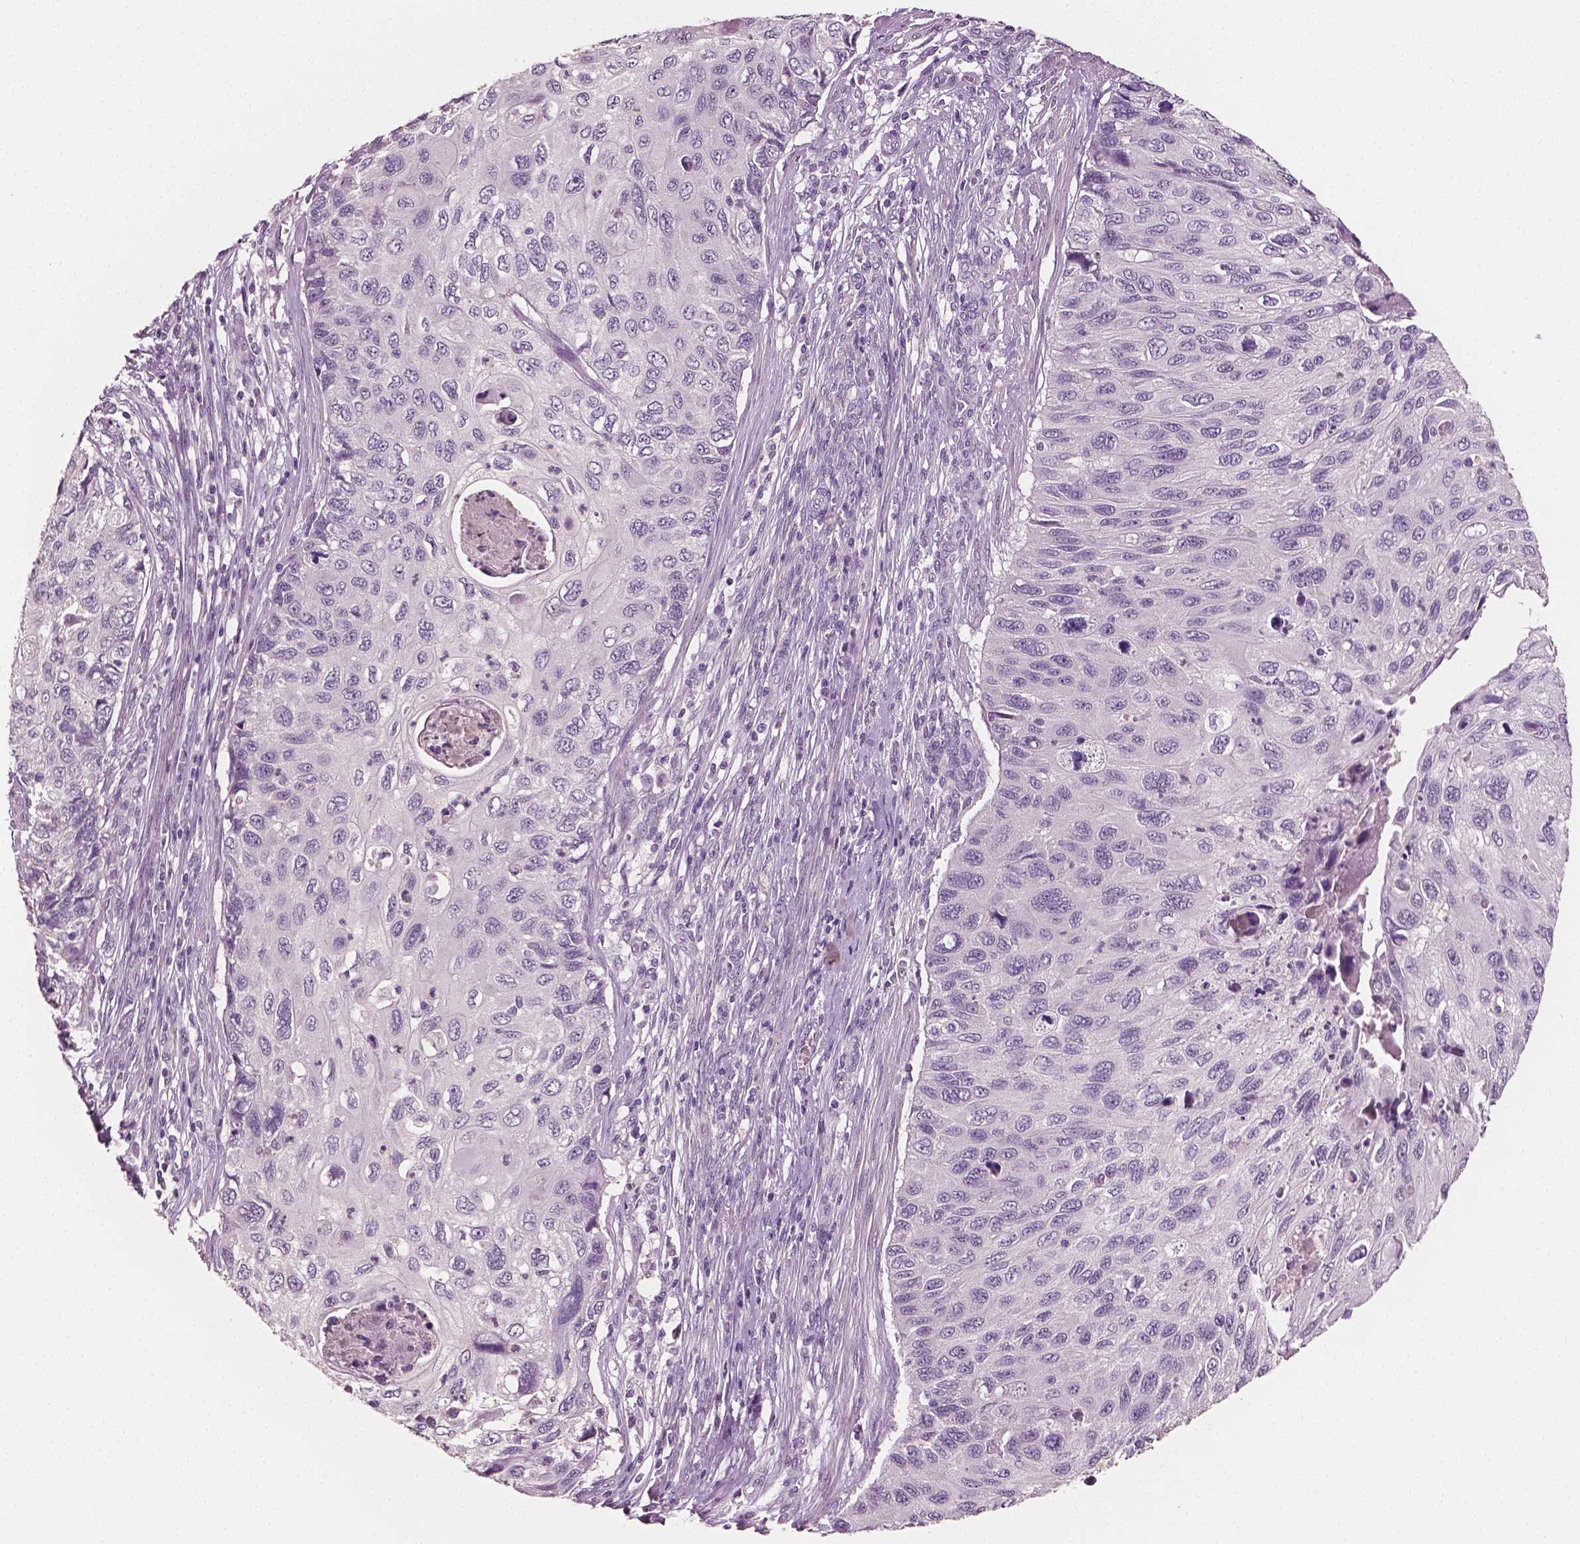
{"staining": {"intensity": "negative", "quantity": "none", "location": "none"}, "tissue": "cervical cancer", "cell_type": "Tumor cells", "image_type": "cancer", "snomed": [{"axis": "morphology", "description": "Squamous cell carcinoma, NOS"}, {"axis": "topography", "description": "Cervix"}], "caption": "There is no significant expression in tumor cells of squamous cell carcinoma (cervical).", "gene": "PLA2R1", "patient": {"sex": "female", "age": 70}}